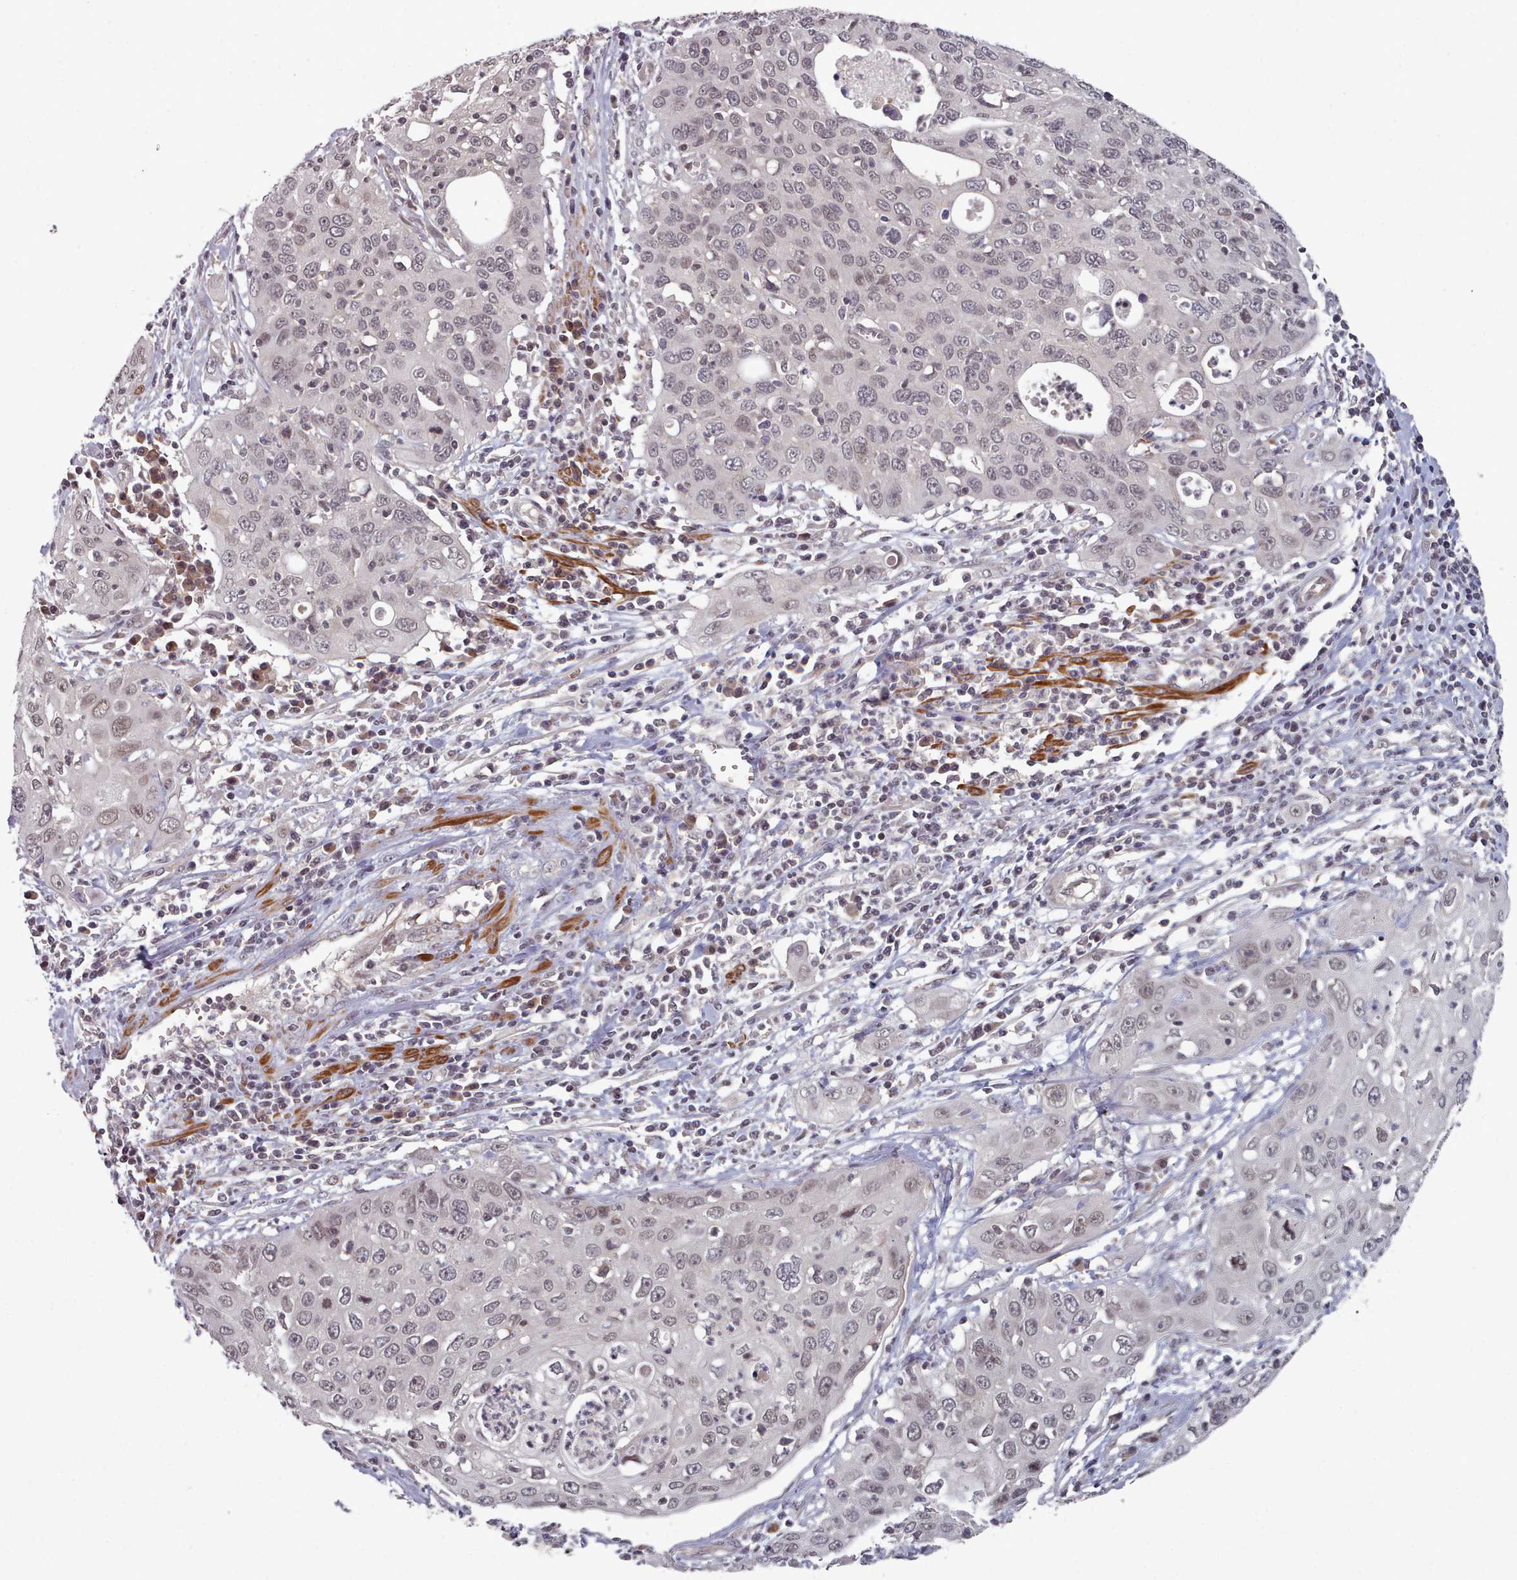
{"staining": {"intensity": "negative", "quantity": "none", "location": "none"}, "tissue": "cervical cancer", "cell_type": "Tumor cells", "image_type": "cancer", "snomed": [{"axis": "morphology", "description": "Squamous cell carcinoma, NOS"}, {"axis": "topography", "description": "Cervix"}], "caption": "Protein analysis of squamous cell carcinoma (cervical) exhibits no significant positivity in tumor cells.", "gene": "HYAL3", "patient": {"sex": "female", "age": 36}}